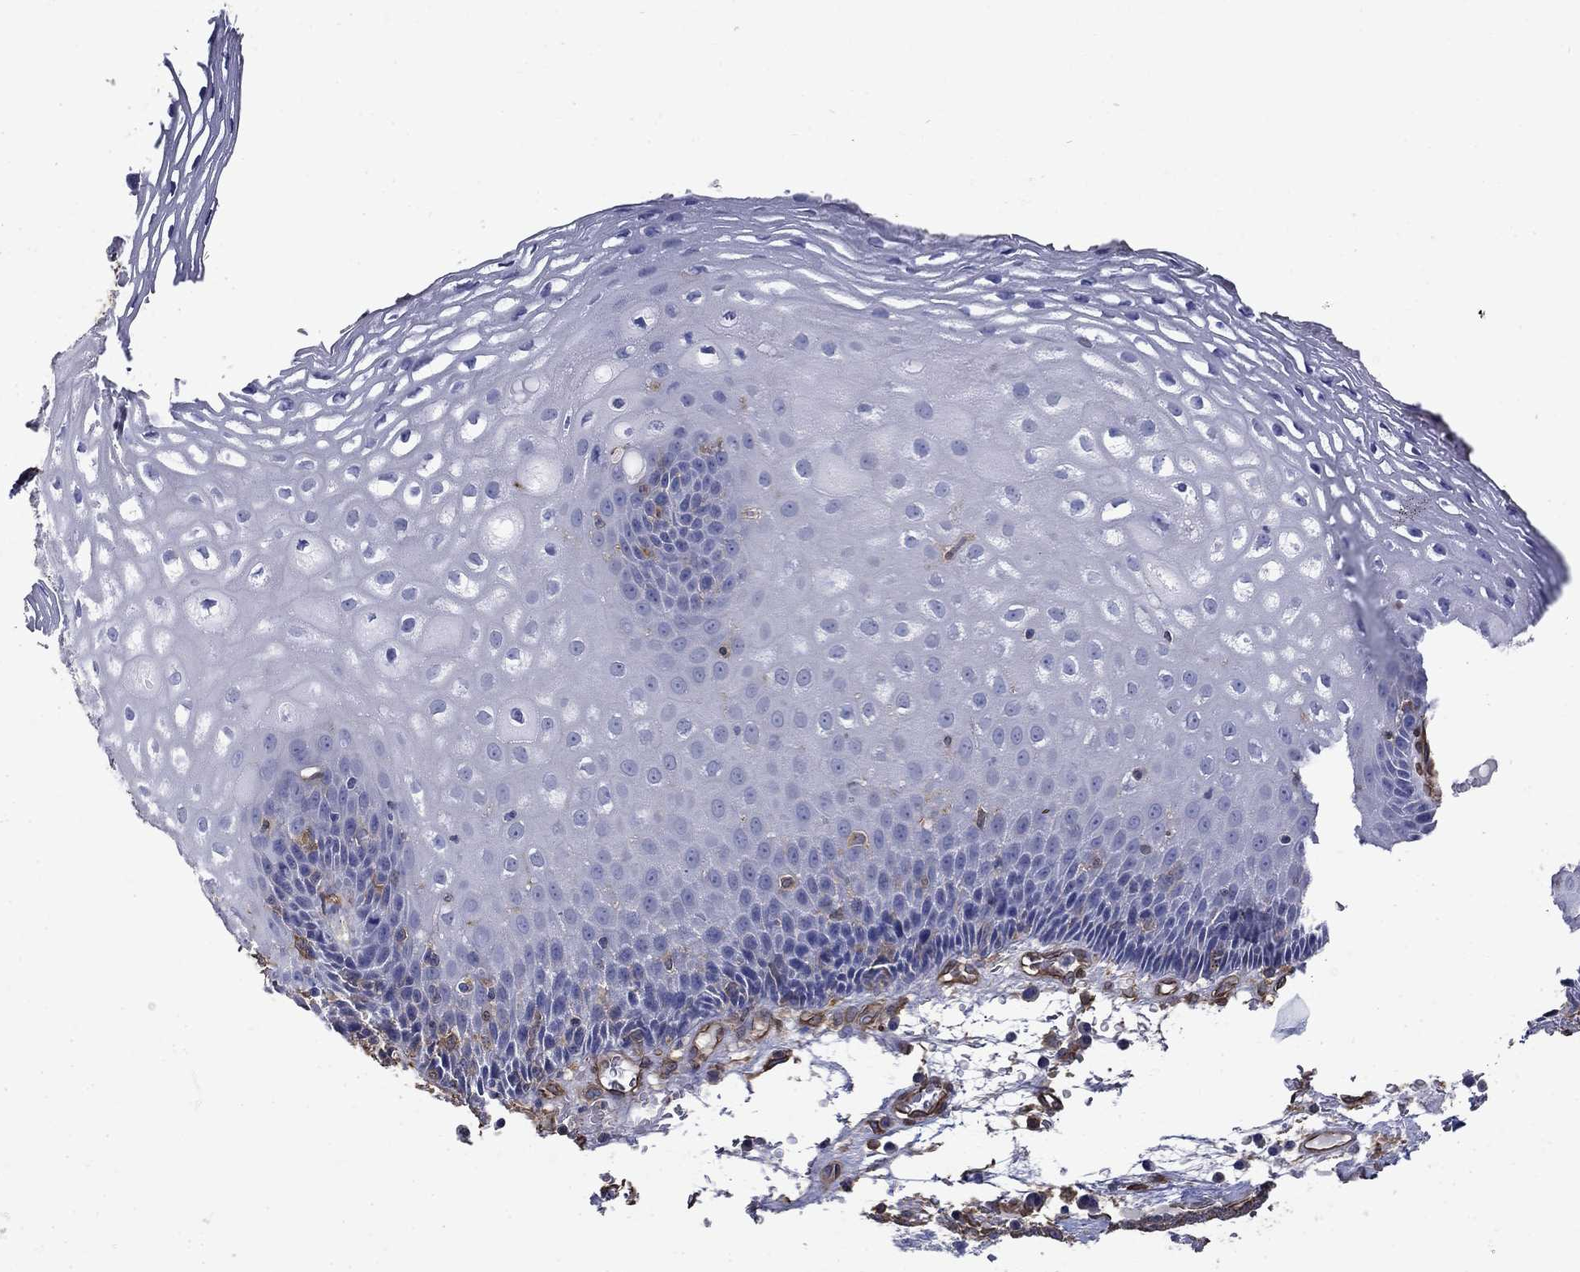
{"staining": {"intensity": "negative", "quantity": "none", "location": "none"}, "tissue": "esophagus", "cell_type": "Squamous epithelial cells", "image_type": "normal", "snomed": [{"axis": "morphology", "description": "Normal tissue, NOS"}, {"axis": "topography", "description": "Esophagus"}], "caption": "This histopathology image is of normal esophagus stained with immunohistochemistry to label a protein in brown with the nuclei are counter-stained blue. There is no staining in squamous epithelial cells.", "gene": "DPYSL2", "patient": {"sex": "male", "age": 76}}